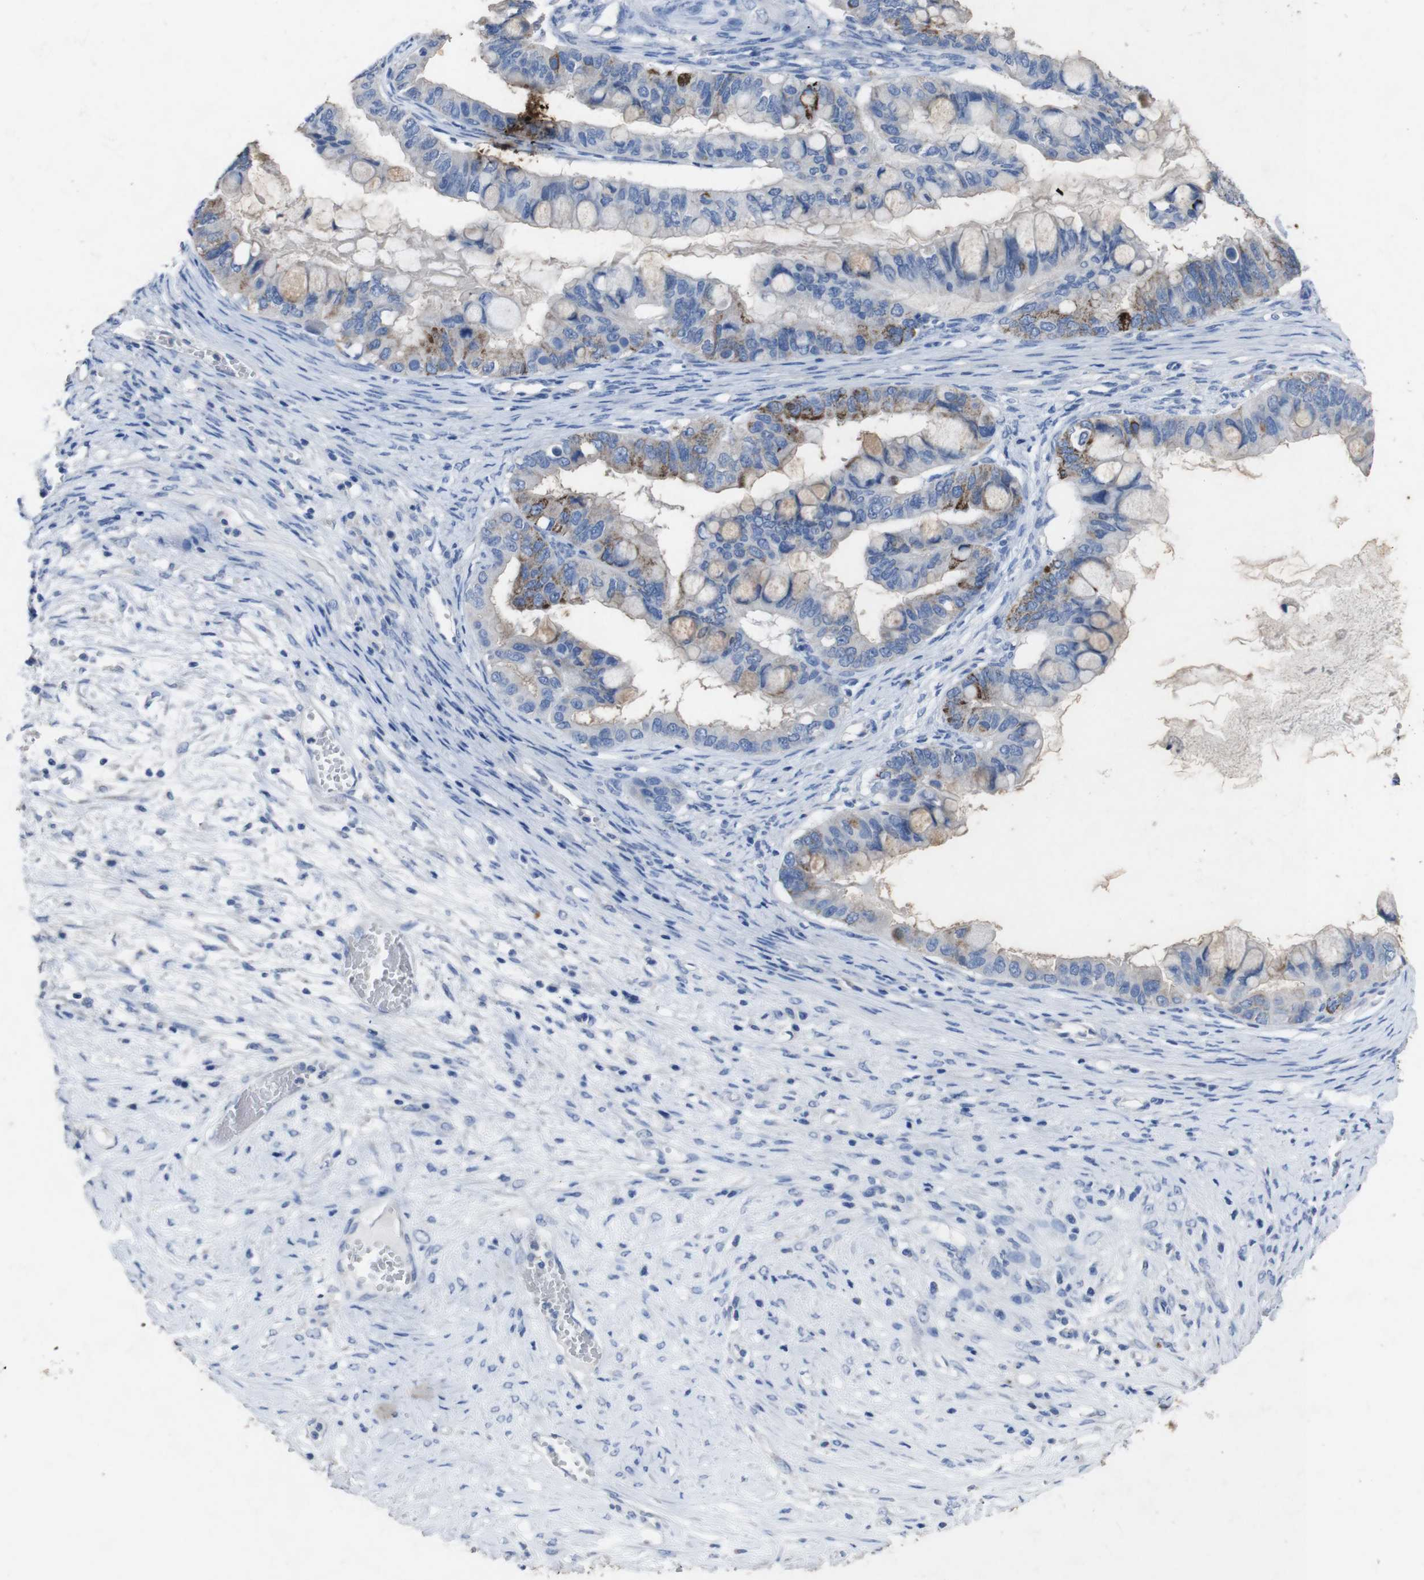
{"staining": {"intensity": "strong", "quantity": "<25%", "location": "cytoplasmic/membranous"}, "tissue": "ovarian cancer", "cell_type": "Tumor cells", "image_type": "cancer", "snomed": [{"axis": "morphology", "description": "Cystadenocarcinoma, mucinous, NOS"}, {"axis": "topography", "description": "Ovary"}], "caption": "Immunohistochemical staining of human ovarian cancer displays strong cytoplasmic/membranous protein expression in about <25% of tumor cells. The protein is stained brown, and the nuclei are stained in blue (DAB (3,3'-diaminobenzidine) IHC with brightfield microscopy, high magnification).", "gene": "GJB2", "patient": {"sex": "female", "age": 80}}